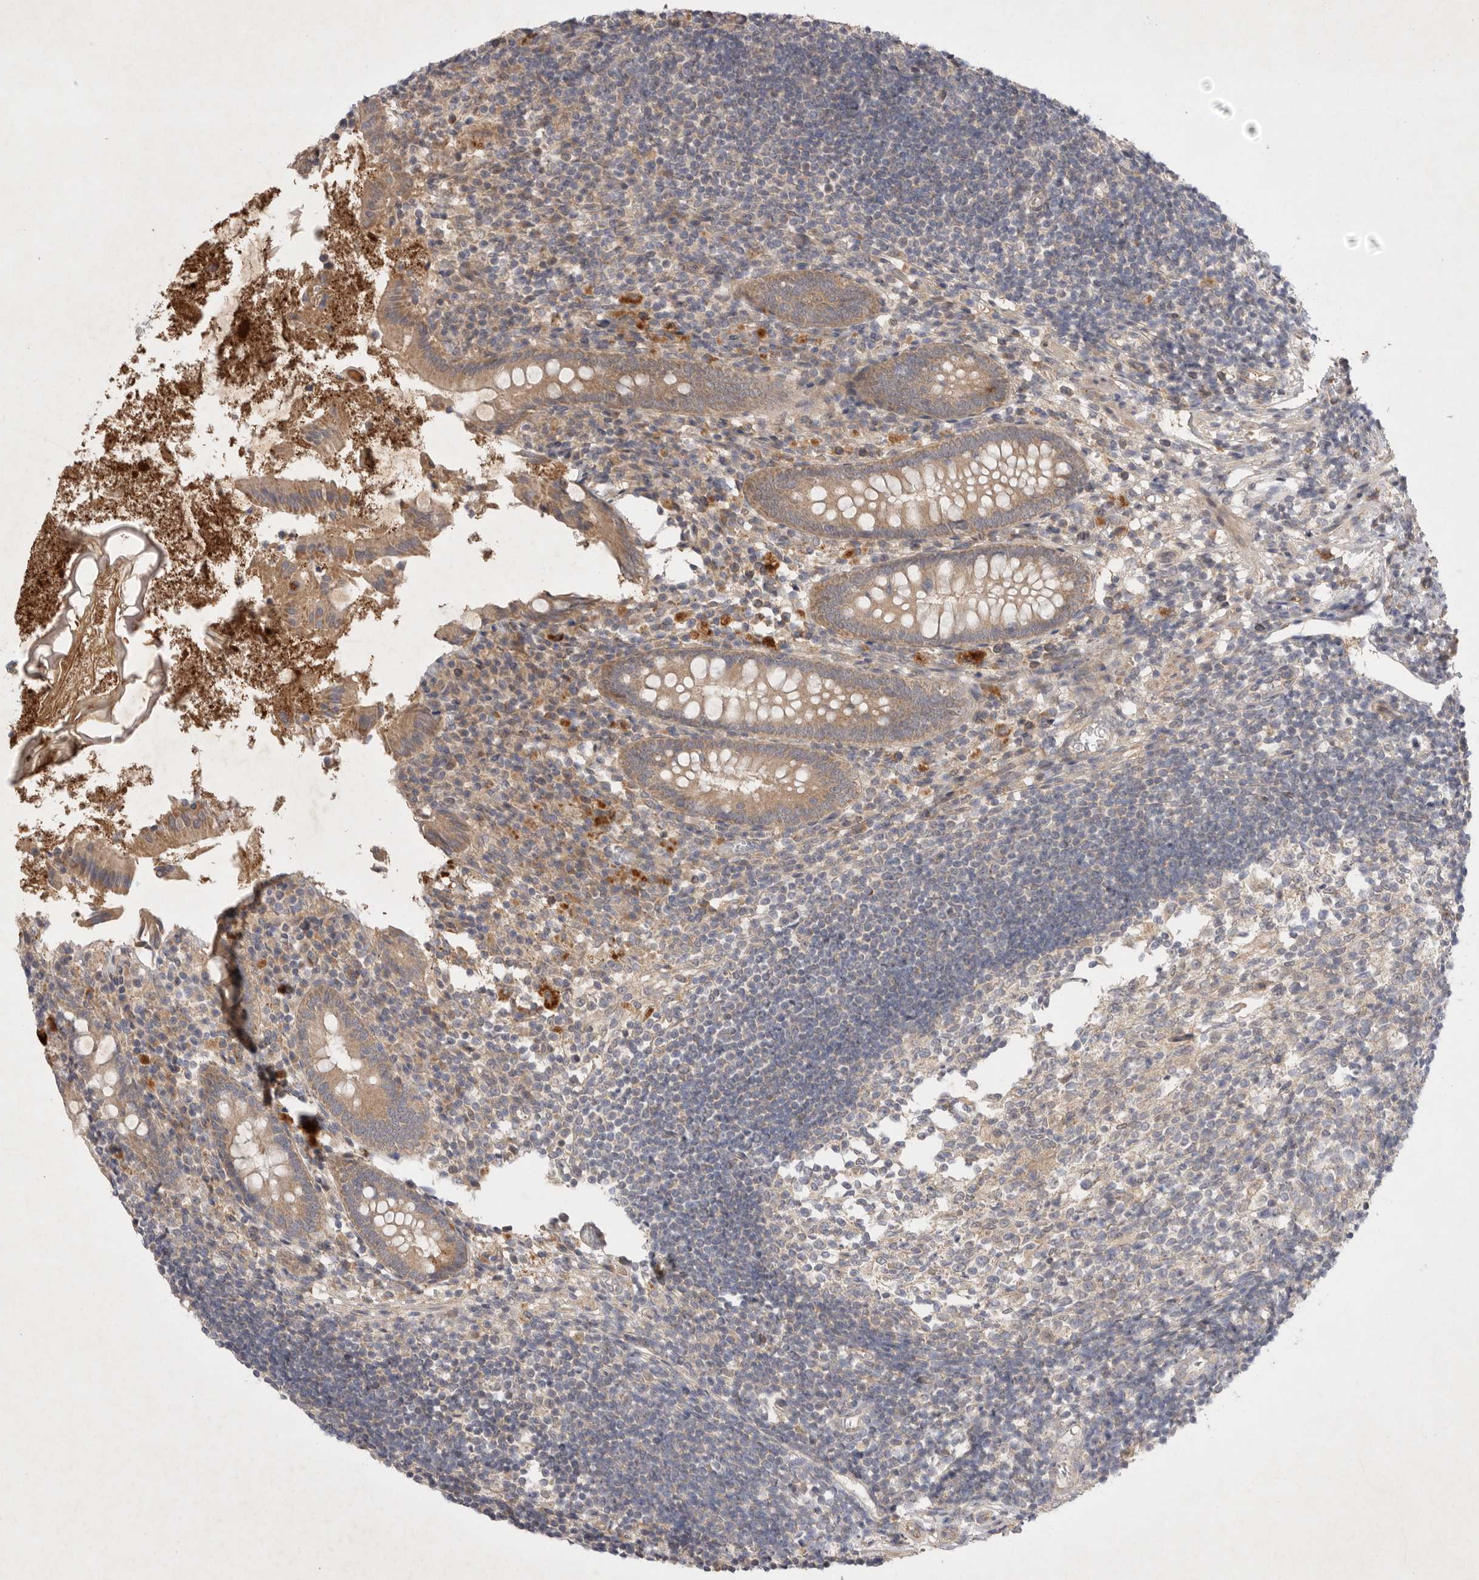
{"staining": {"intensity": "moderate", "quantity": ">75%", "location": "cytoplasmic/membranous"}, "tissue": "appendix", "cell_type": "Glandular cells", "image_type": "normal", "snomed": [{"axis": "morphology", "description": "Normal tissue, NOS"}, {"axis": "topography", "description": "Appendix"}], "caption": "This micrograph demonstrates benign appendix stained with immunohistochemistry (IHC) to label a protein in brown. The cytoplasmic/membranous of glandular cells show moderate positivity for the protein. Nuclei are counter-stained blue.", "gene": "PTPDC1", "patient": {"sex": "female", "age": 17}}